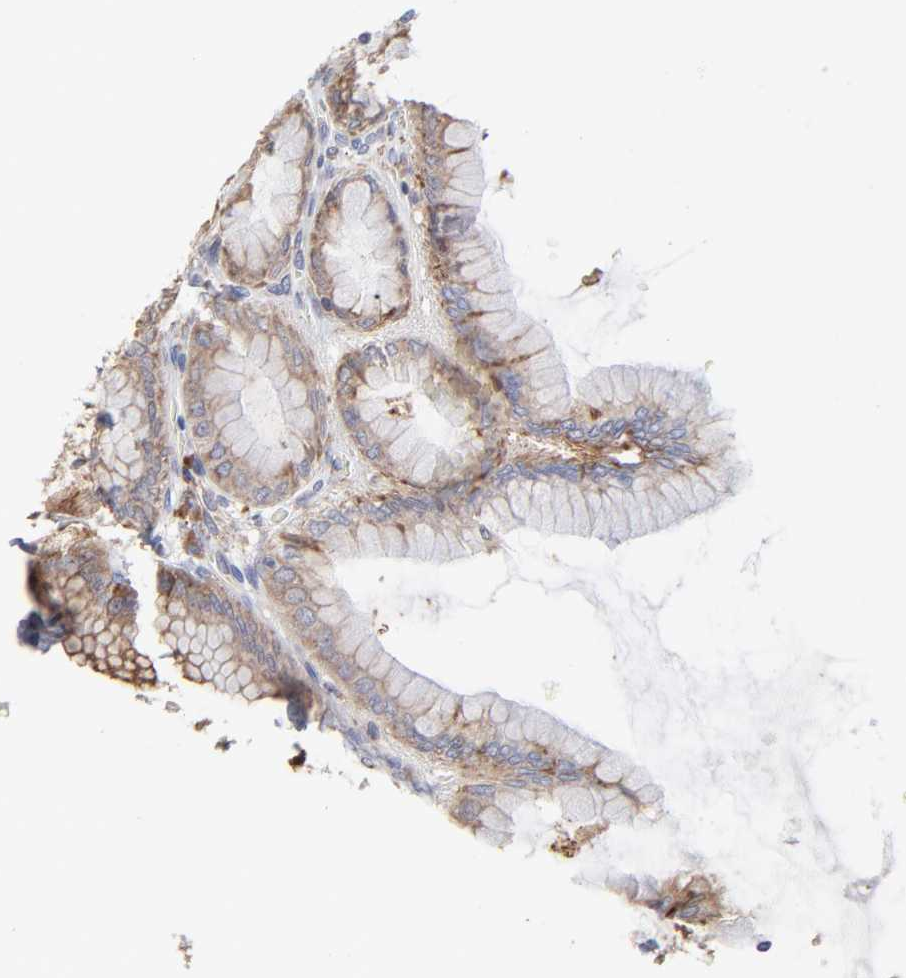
{"staining": {"intensity": "moderate", "quantity": ">75%", "location": "cytoplasmic/membranous"}, "tissue": "stomach", "cell_type": "Glandular cells", "image_type": "normal", "snomed": [{"axis": "morphology", "description": "Normal tissue, NOS"}, {"axis": "topography", "description": "Stomach, upper"}], "caption": "This is an image of immunohistochemistry staining of unremarkable stomach, which shows moderate staining in the cytoplasmic/membranous of glandular cells.", "gene": "RPL3", "patient": {"sex": "female", "age": 56}}